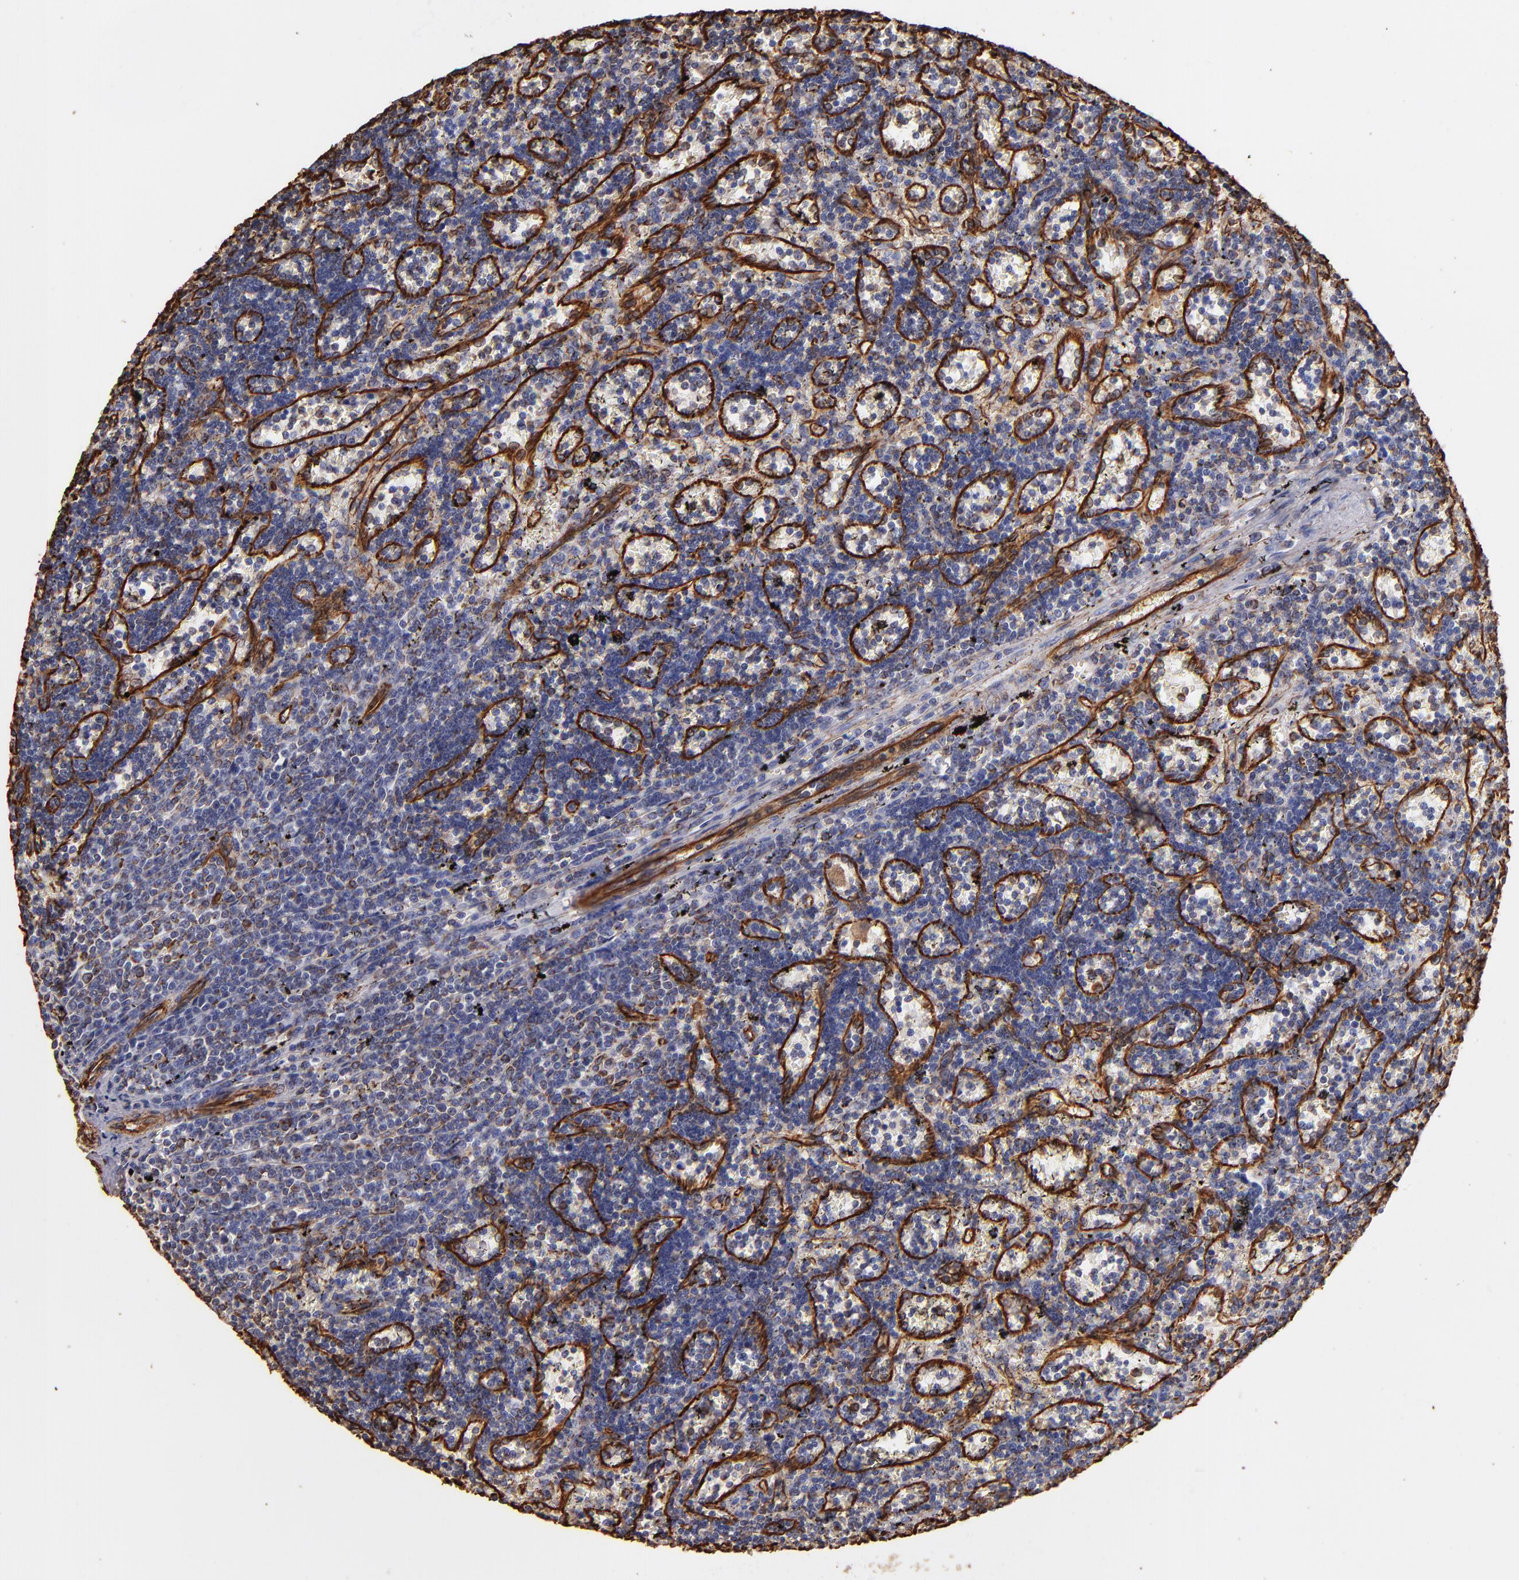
{"staining": {"intensity": "moderate", "quantity": "25%-75%", "location": "cytoplasmic/membranous"}, "tissue": "lymphoma", "cell_type": "Tumor cells", "image_type": "cancer", "snomed": [{"axis": "morphology", "description": "Malignant lymphoma, non-Hodgkin's type, Low grade"}, {"axis": "topography", "description": "Spleen"}], "caption": "DAB (3,3'-diaminobenzidine) immunohistochemical staining of human lymphoma displays moderate cytoplasmic/membranous protein staining in about 25%-75% of tumor cells.", "gene": "VIM", "patient": {"sex": "male", "age": 60}}